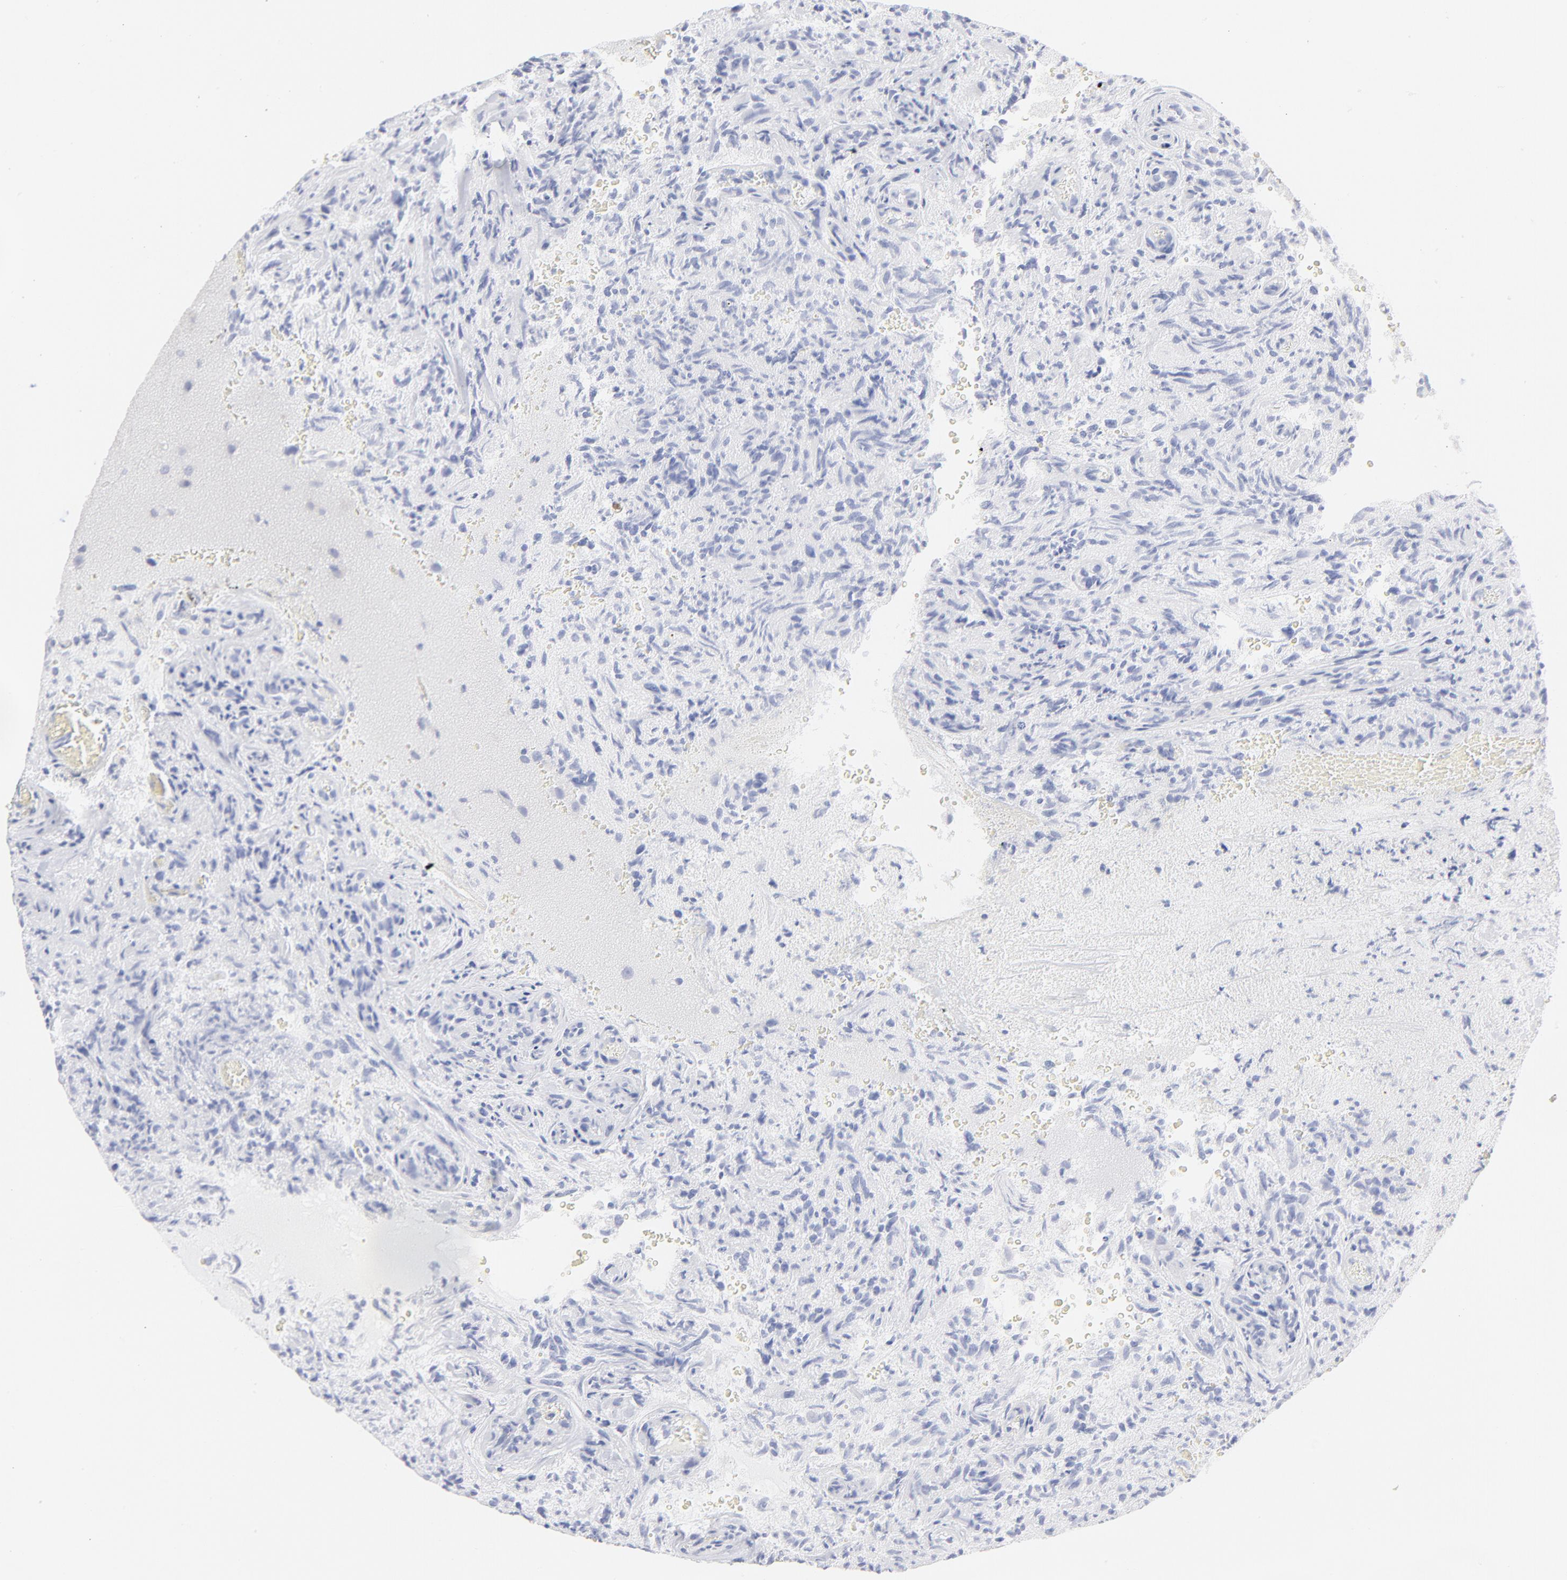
{"staining": {"intensity": "negative", "quantity": "none", "location": "none"}, "tissue": "glioma", "cell_type": "Tumor cells", "image_type": "cancer", "snomed": [{"axis": "morphology", "description": "Normal tissue, NOS"}, {"axis": "morphology", "description": "Glioma, malignant, High grade"}, {"axis": "topography", "description": "Cerebral cortex"}], "caption": "Photomicrograph shows no protein expression in tumor cells of high-grade glioma (malignant) tissue.", "gene": "ELF3", "patient": {"sex": "male", "age": 75}}